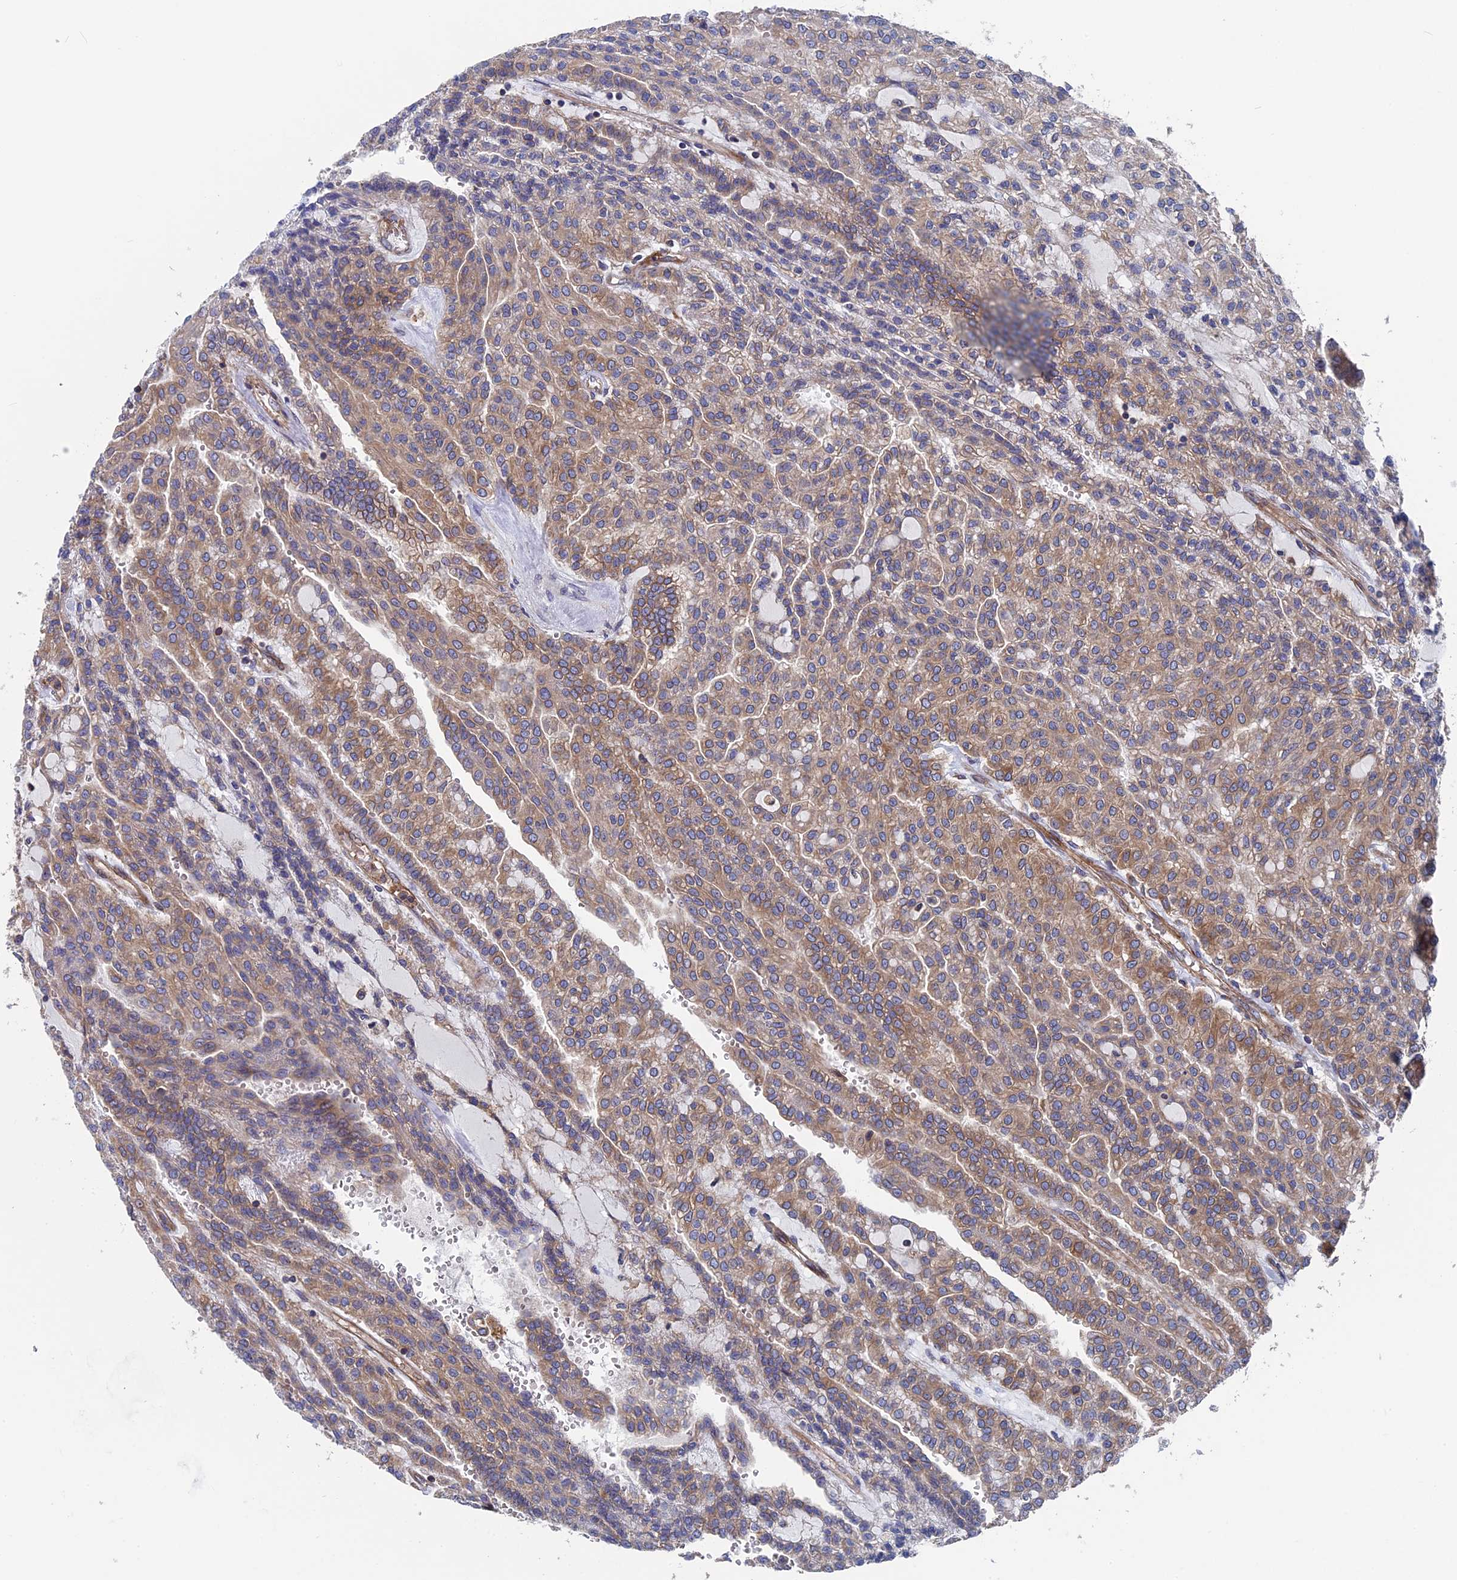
{"staining": {"intensity": "weak", "quantity": ">75%", "location": "cytoplasmic/membranous"}, "tissue": "renal cancer", "cell_type": "Tumor cells", "image_type": "cancer", "snomed": [{"axis": "morphology", "description": "Adenocarcinoma, NOS"}, {"axis": "topography", "description": "Kidney"}], "caption": "There is low levels of weak cytoplasmic/membranous staining in tumor cells of renal cancer (adenocarcinoma), as demonstrated by immunohistochemical staining (brown color).", "gene": "DNAJC3", "patient": {"sex": "male", "age": 63}}